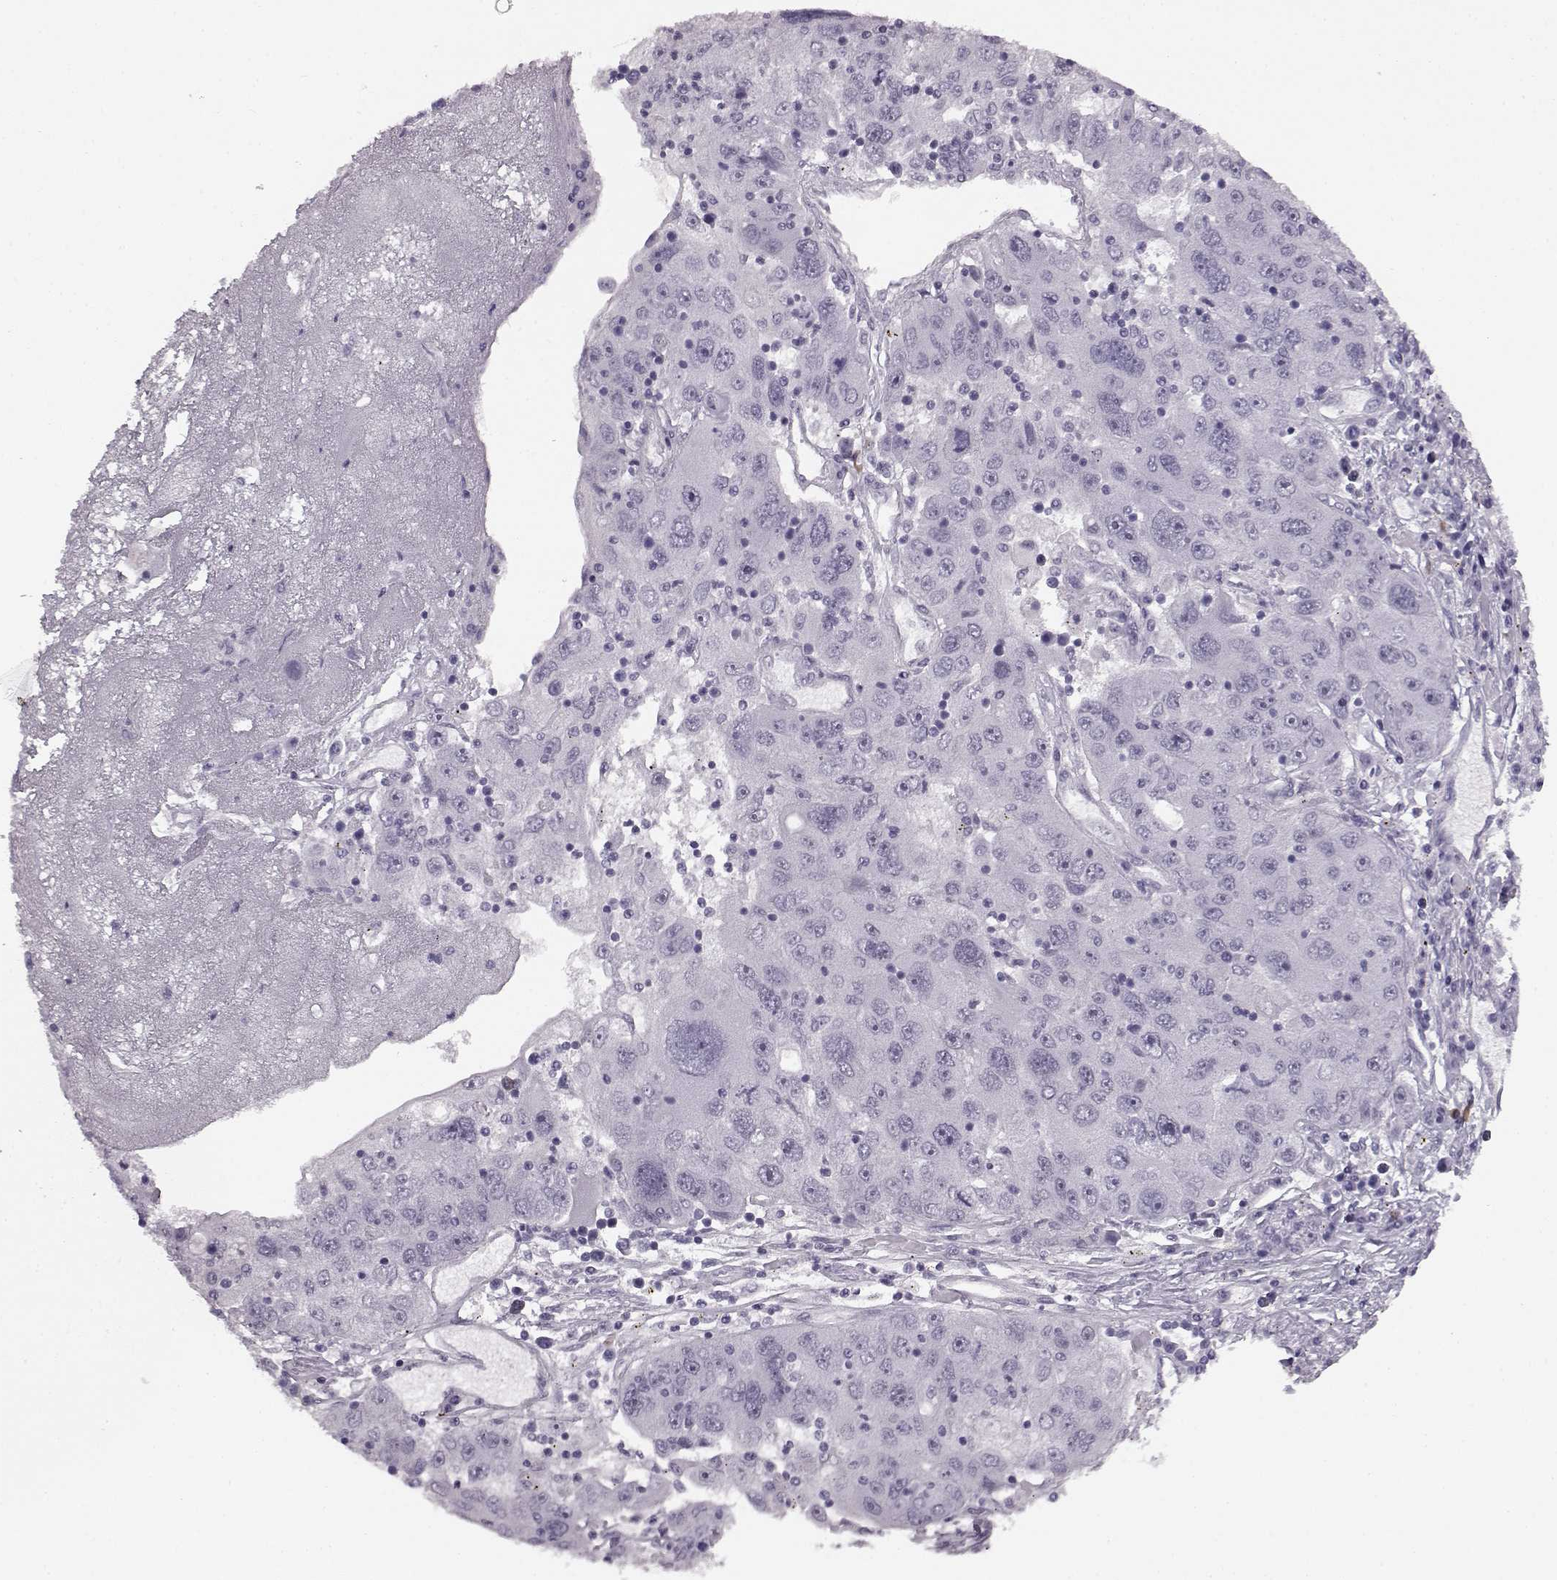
{"staining": {"intensity": "negative", "quantity": "none", "location": "none"}, "tissue": "stomach cancer", "cell_type": "Tumor cells", "image_type": "cancer", "snomed": [{"axis": "morphology", "description": "Adenocarcinoma, NOS"}, {"axis": "topography", "description": "Stomach"}], "caption": "Immunohistochemistry (IHC) of human stomach adenocarcinoma reveals no positivity in tumor cells.", "gene": "PRPH2", "patient": {"sex": "male", "age": 56}}